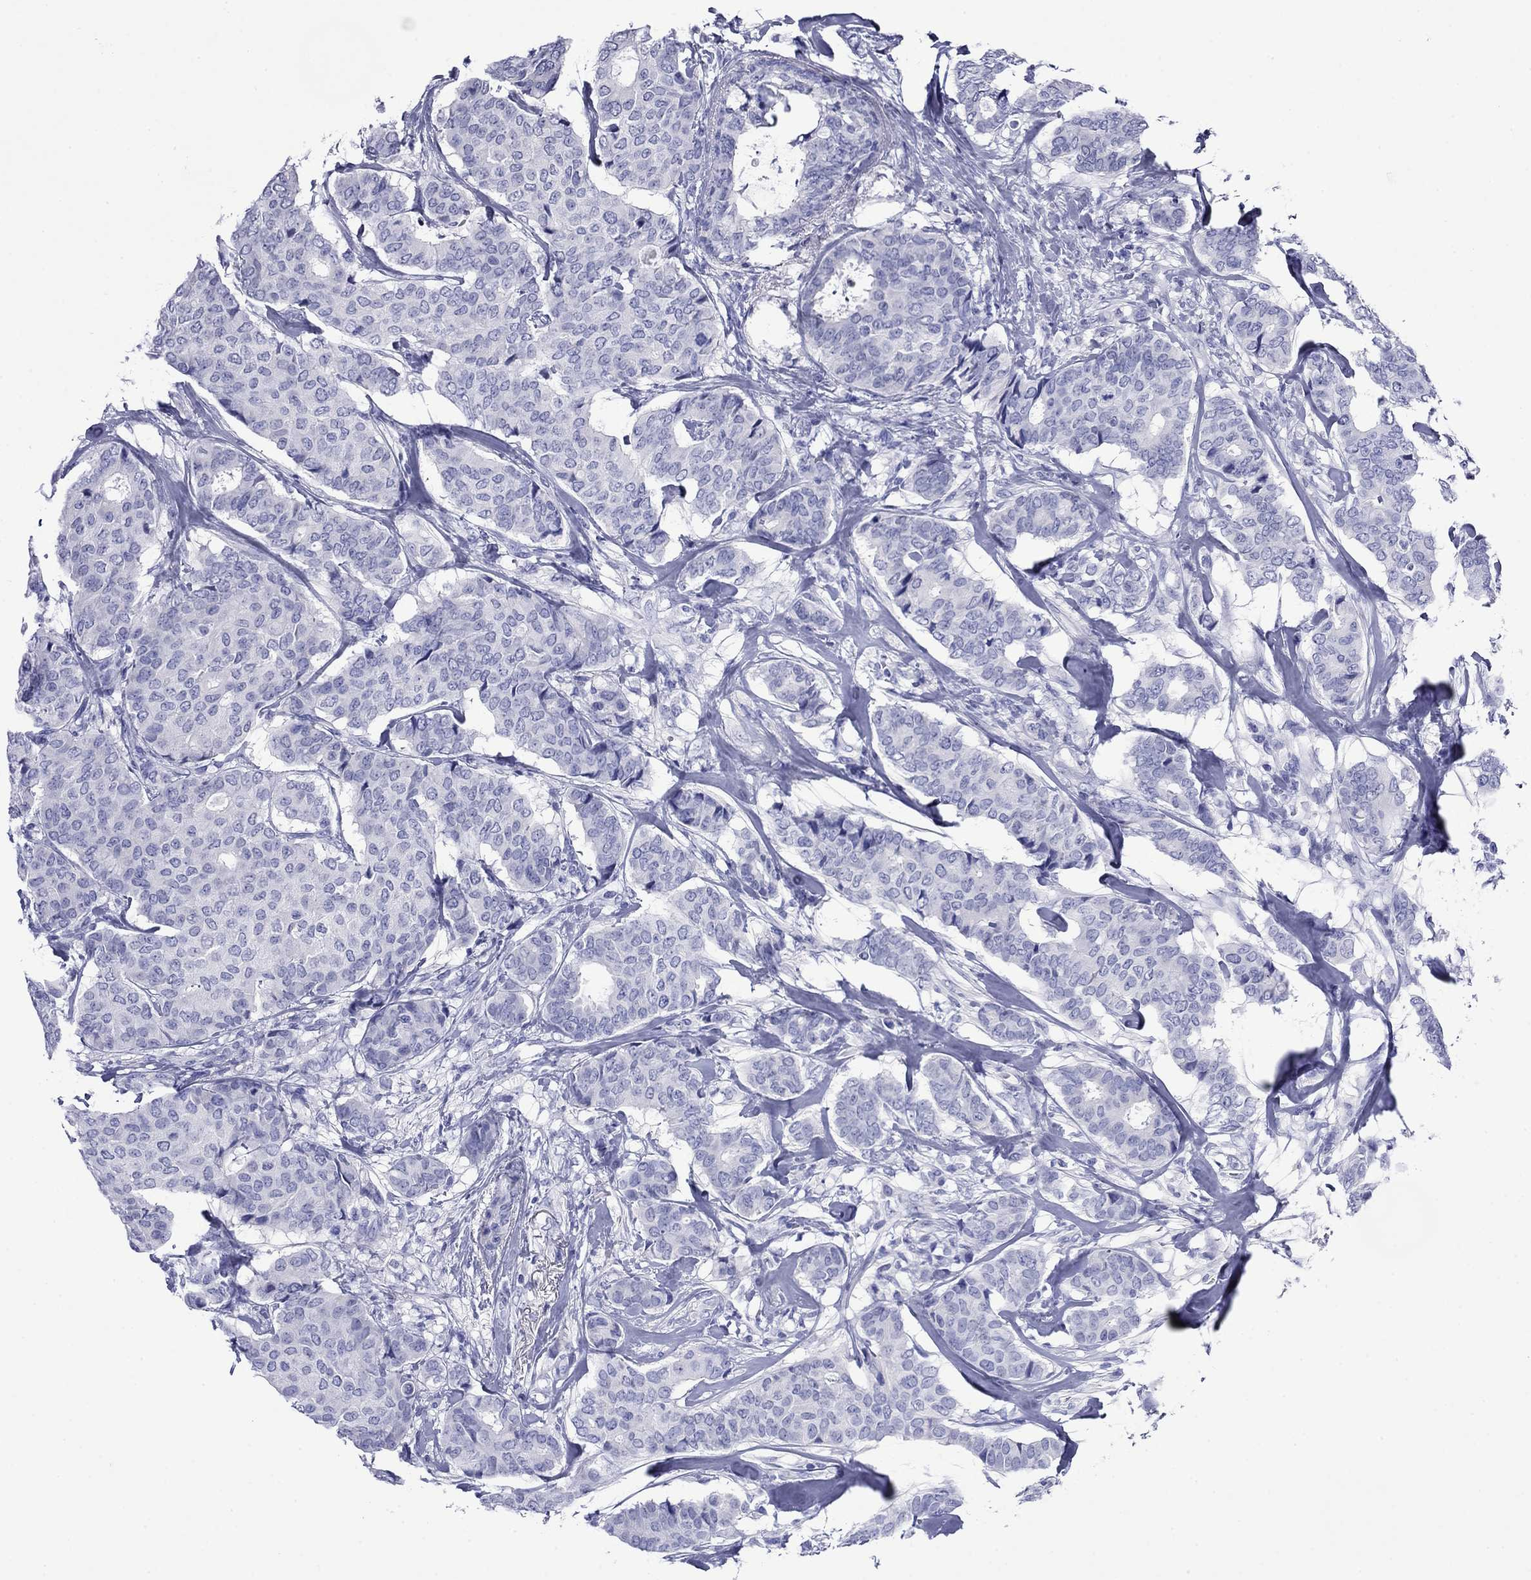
{"staining": {"intensity": "negative", "quantity": "none", "location": "none"}, "tissue": "breast cancer", "cell_type": "Tumor cells", "image_type": "cancer", "snomed": [{"axis": "morphology", "description": "Duct carcinoma"}, {"axis": "topography", "description": "Breast"}], "caption": "An IHC micrograph of infiltrating ductal carcinoma (breast) is shown. There is no staining in tumor cells of infiltrating ductal carcinoma (breast). The staining is performed using DAB (3,3'-diaminobenzidine) brown chromogen with nuclei counter-stained in using hematoxylin.", "gene": "GIP", "patient": {"sex": "female", "age": 75}}